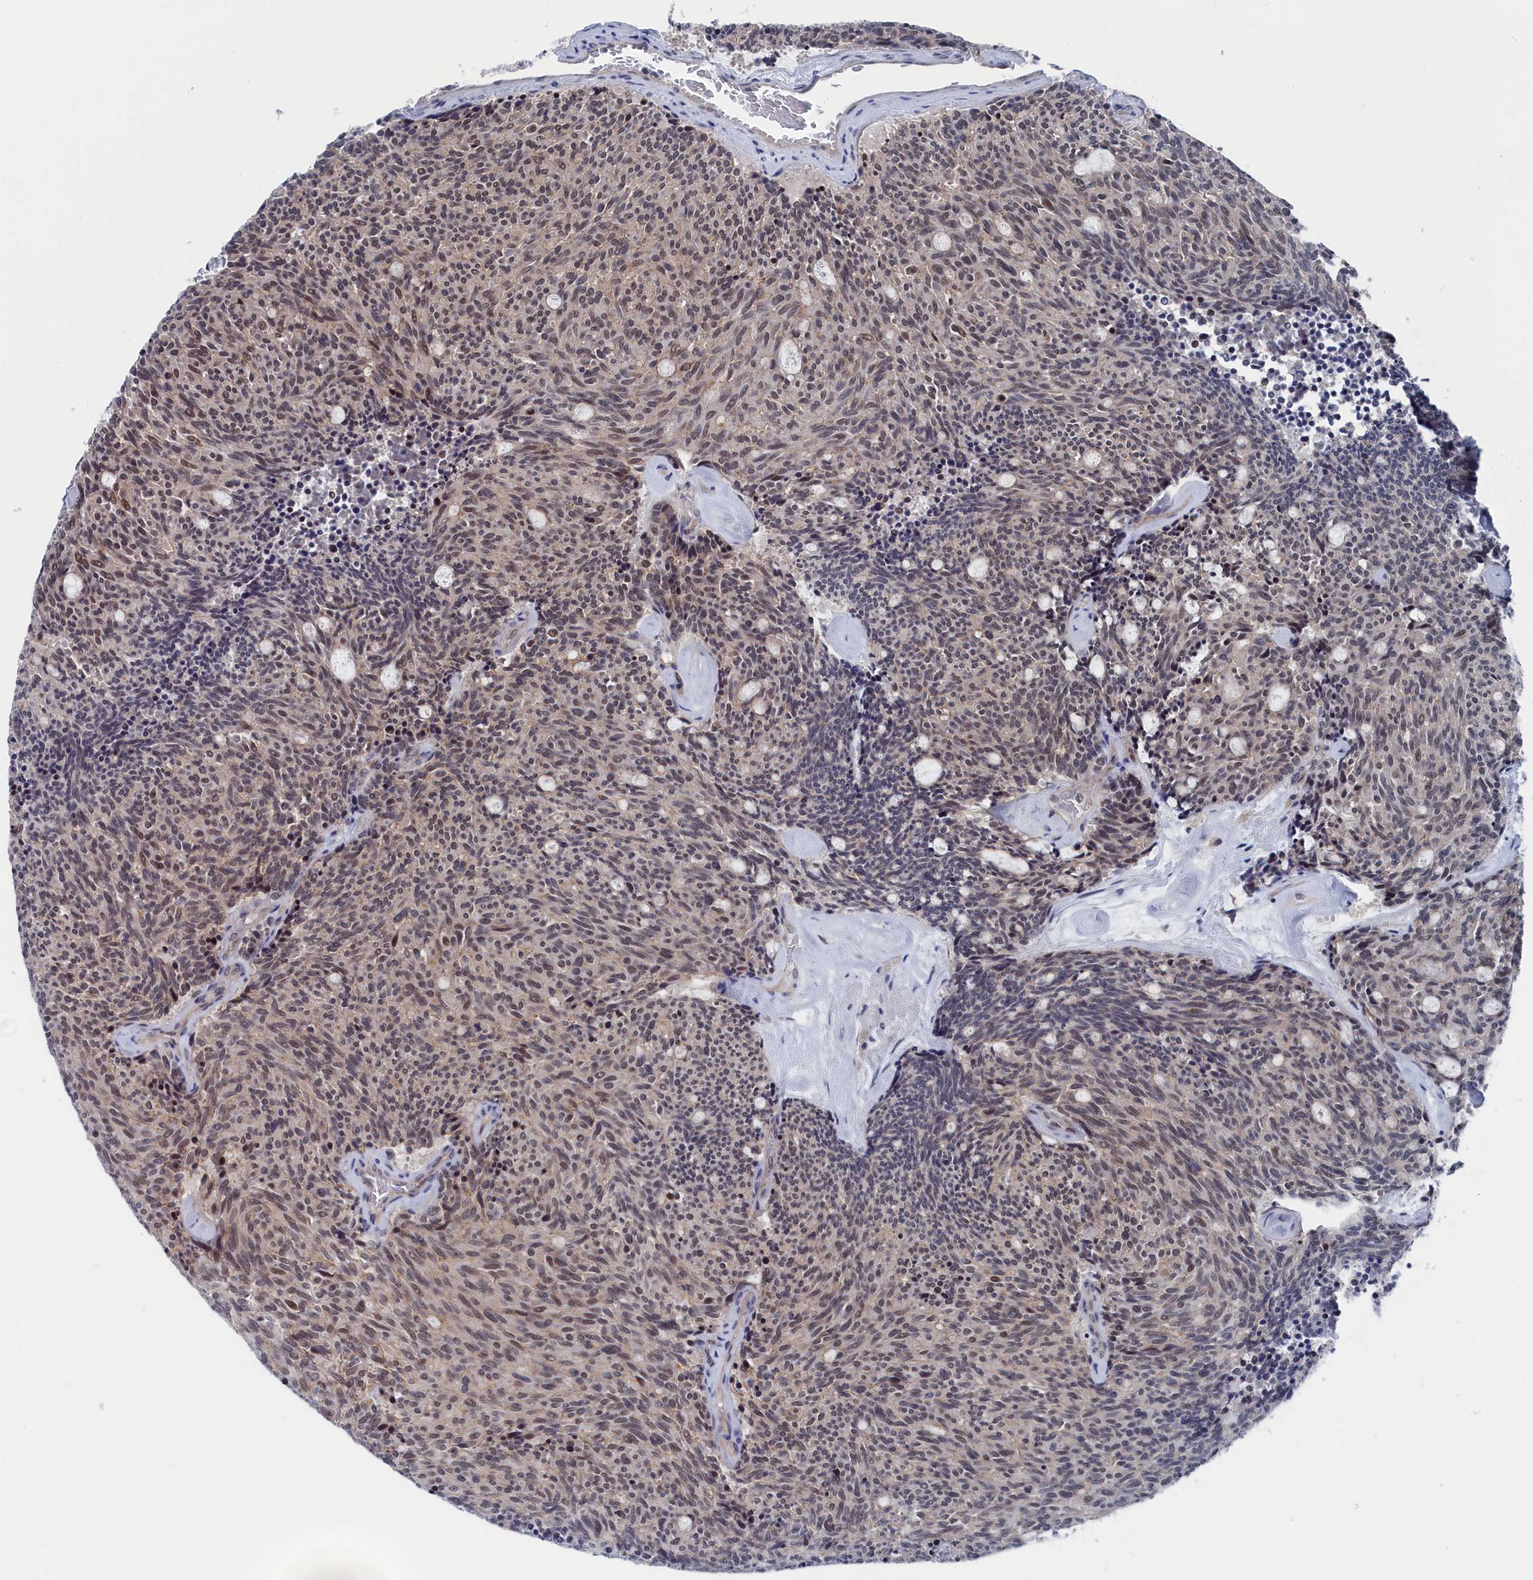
{"staining": {"intensity": "weak", "quantity": "25%-75%", "location": "nuclear"}, "tissue": "carcinoid", "cell_type": "Tumor cells", "image_type": "cancer", "snomed": [{"axis": "morphology", "description": "Carcinoid, malignant, NOS"}, {"axis": "topography", "description": "Pancreas"}], "caption": "IHC (DAB) staining of carcinoid reveals weak nuclear protein staining in about 25%-75% of tumor cells. (Brightfield microscopy of DAB IHC at high magnification).", "gene": "MARCHF3", "patient": {"sex": "female", "age": 54}}